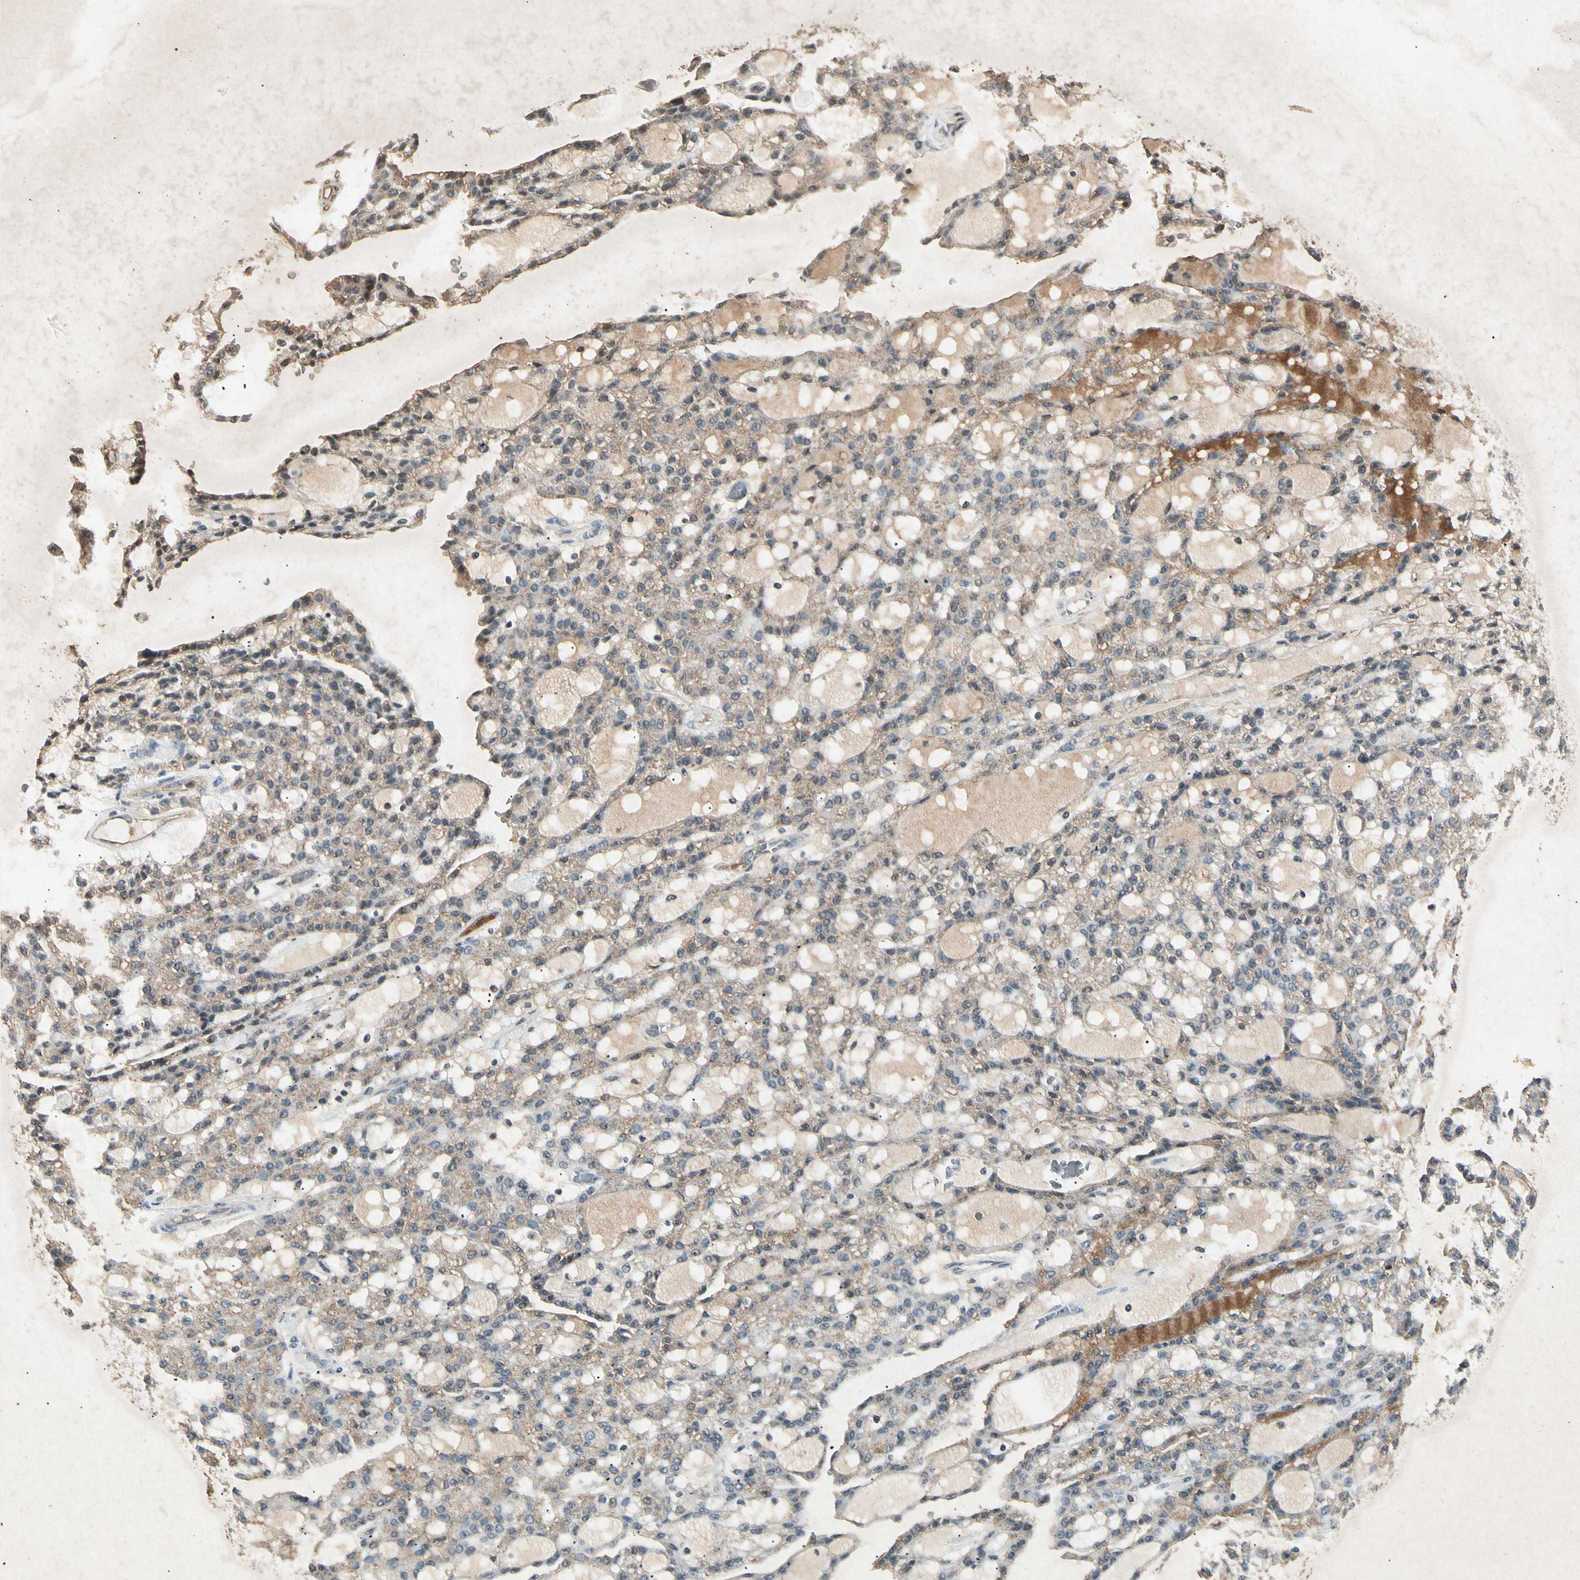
{"staining": {"intensity": "weak", "quantity": ">75%", "location": "cytoplasmic/membranous"}, "tissue": "renal cancer", "cell_type": "Tumor cells", "image_type": "cancer", "snomed": [{"axis": "morphology", "description": "Adenocarcinoma, NOS"}, {"axis": "topography", "description": "Kidney"}], "caption": "Renal cancer tissue displays weak cytoplasmic/membranous positivity in approximately >75% of tumor cells", "gene": "CP", "patient": {"sex": "male", "age": 63}}